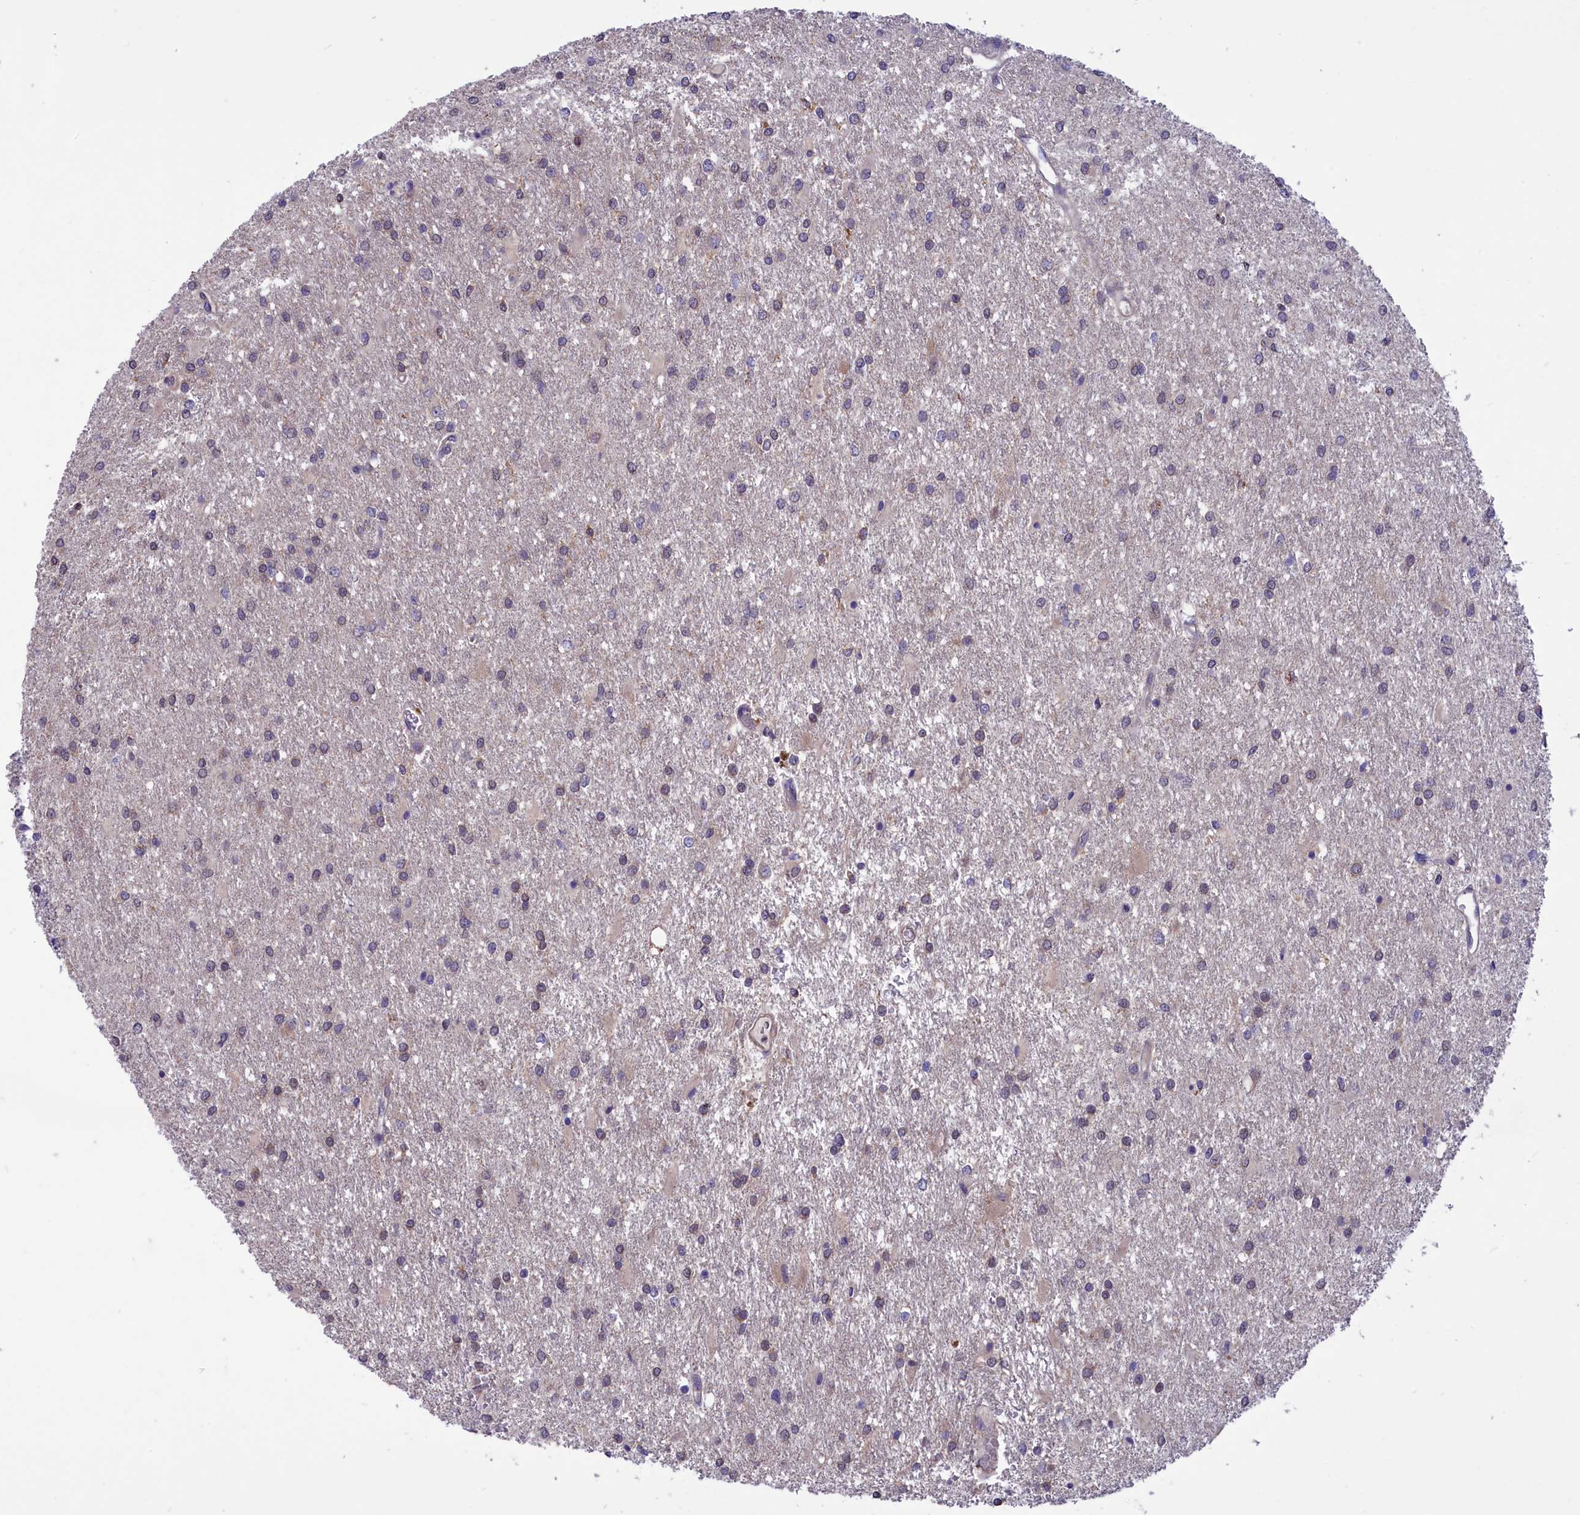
{"staining": {"intensity": "weak", "quantity": "<25%", "location": "cytoplasmic/membranous"}, "tissue": "glioma", "cell_type": "Tumor cells", "image_type": "cancer", "snomed": [{"axis": "morphology", "description": "Glioma, malignant, High grade"}, {"axis": "topography", "description": "Brain"}], "caption": "A micrograph of malignant glioma (high-grade) stained for a protein exhibits no brown staining in tumor cells. (DAB immunohistochemistry, high magnification).", "gene": "AMDHD2", "patient": {"sex": "female", "age": 50}}